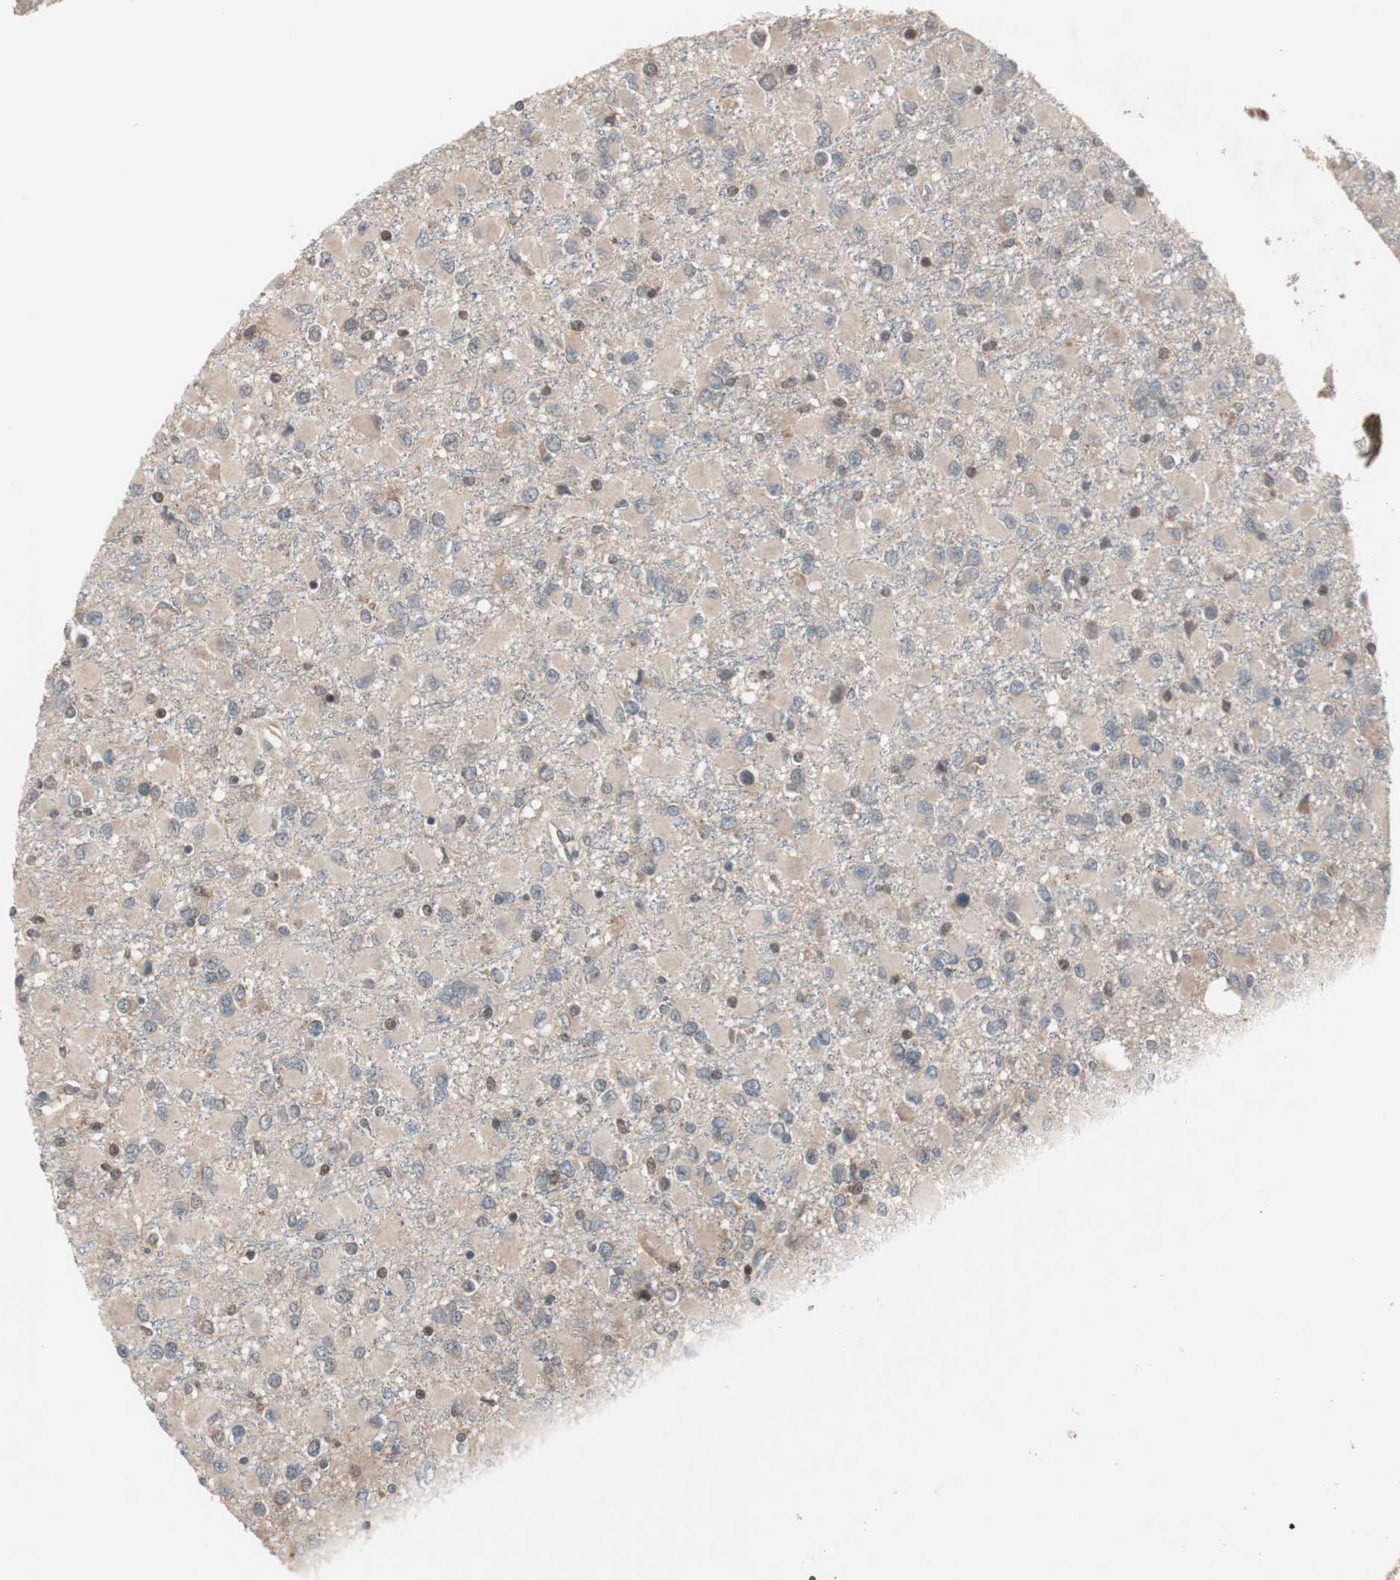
{"staining": {"intensity": "weak", "quantity": ">75%", "location": "cytoplasmic/membranous"}, "tissue": "glioma", "cell_type": "Tumor cells", "image_type": "cancer", "snomed": [{"axis": "morphology", "description": "Glioma, malignant, Low grade"}, {"axis": "topography", "description": "Brain"}], "caption": "Immunohistochemistry (DAB) staining of human malignant glioma (low-grade) reveals weak cytoplasmic/membranous protein expression in approximately >75% of tumor cells. The staining was performed using DAB (3,3'-diaminobenzidine), with brown indicating positive protein expression. Nuclei are stained blue with hematoxylin.", "gene": "FBXO5", "patient": {"sex": "male", "age": 42}}